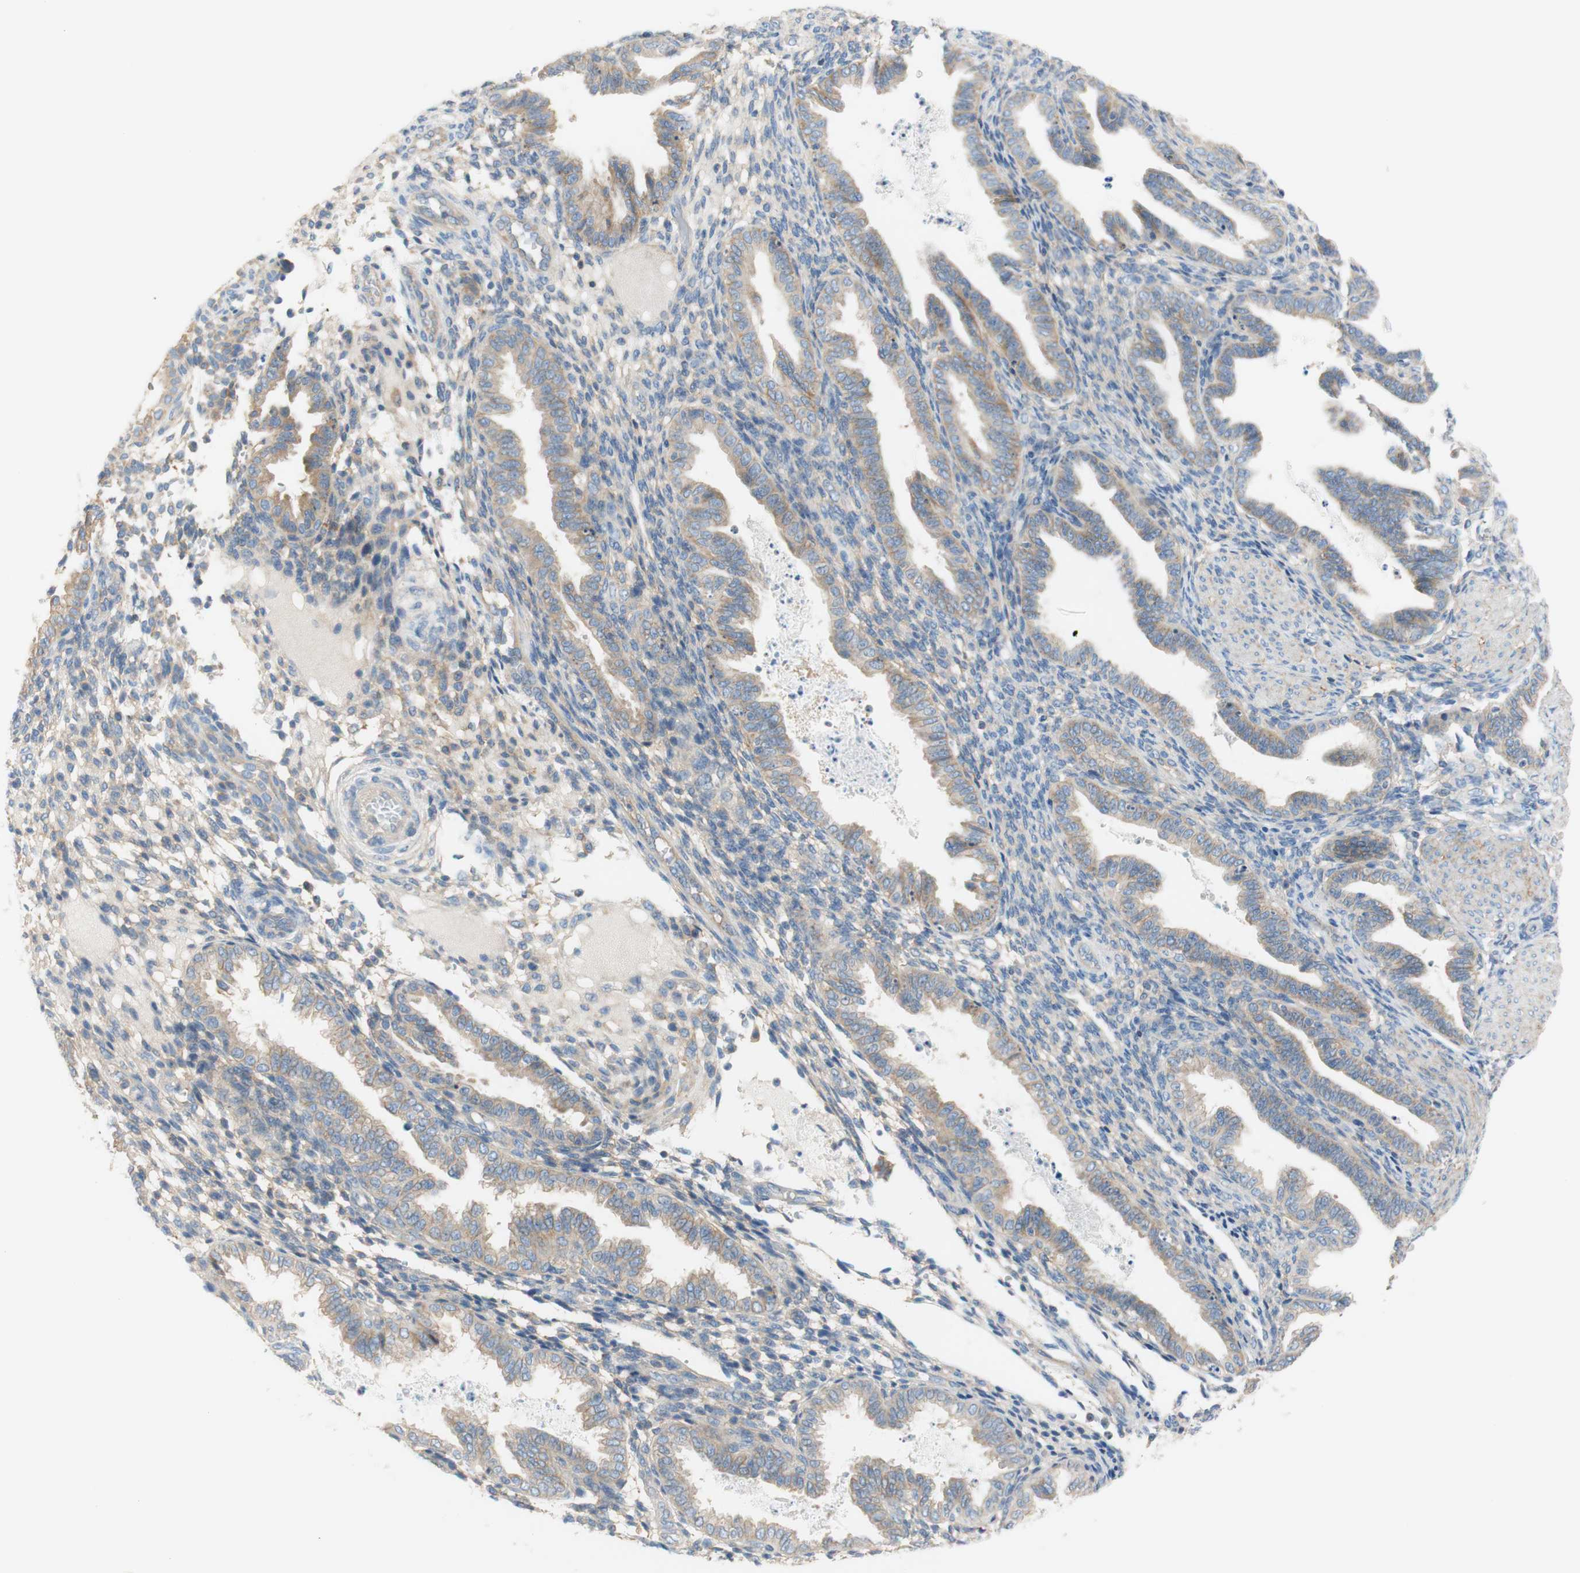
{"staining": {"intensity": "negative", "quantity": "none", "location": "none"}, "tissue": "endometrium", "cell_type": "Cells in endometrial stroma", "image_type": "normal", "snomed": [{"axis": "morphology", "description": "Normal tissue, NOS"}, {"axis": "topography", "description": "Endometrium"}], "caption": "Image shows no significant protein staining in cells in endometrial stroma of benign endometrium.", "gene": "ATP2B1", "patient": {"sex": "female", "age": 33}}